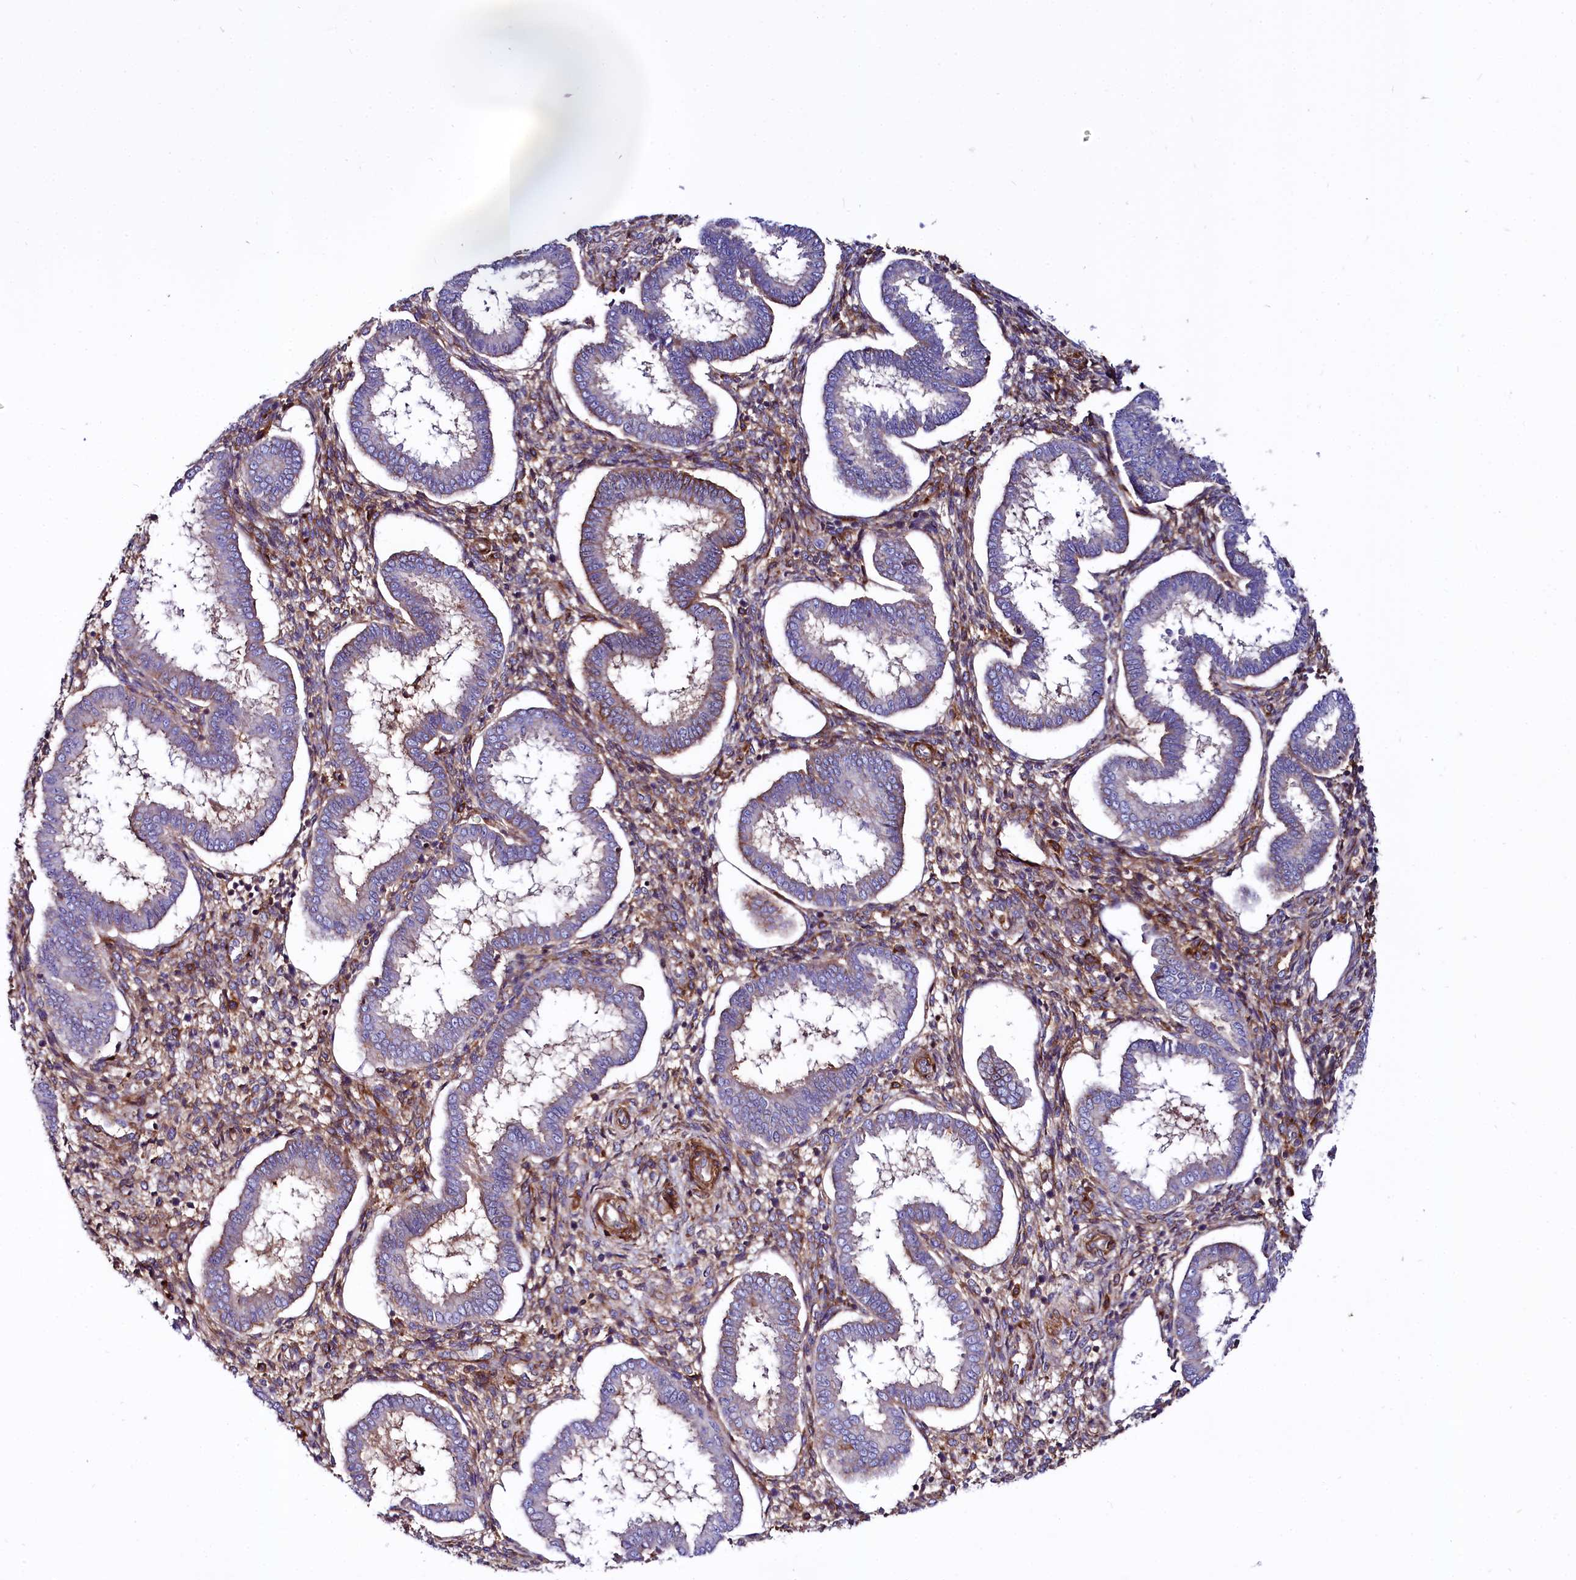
{"staining": {"intensity": "moderate", "quantity": ">75%", "location": "cytoplasmic/membranous"}, "tissue": "endometrium", "cell_type": "Cells in endometrial stroma", "image_type": "normal", "snomed": [{"axis": "morphology", "description": "Normal tissue, NOS"}, {"axis": "topography", "description": "Endometrium"}], "caption": "Cells in endometrial stroma exhibit medium levels of moderate cytoplasmic/membranous staining in about >75% of cells in normal endometrium. Using DAB (brown) and hematoxylin (blue) stains, captured at high magnification using brightfield microscopy.", "gene": "ANO6", "patient": {"sex": "female", "age": 24}}